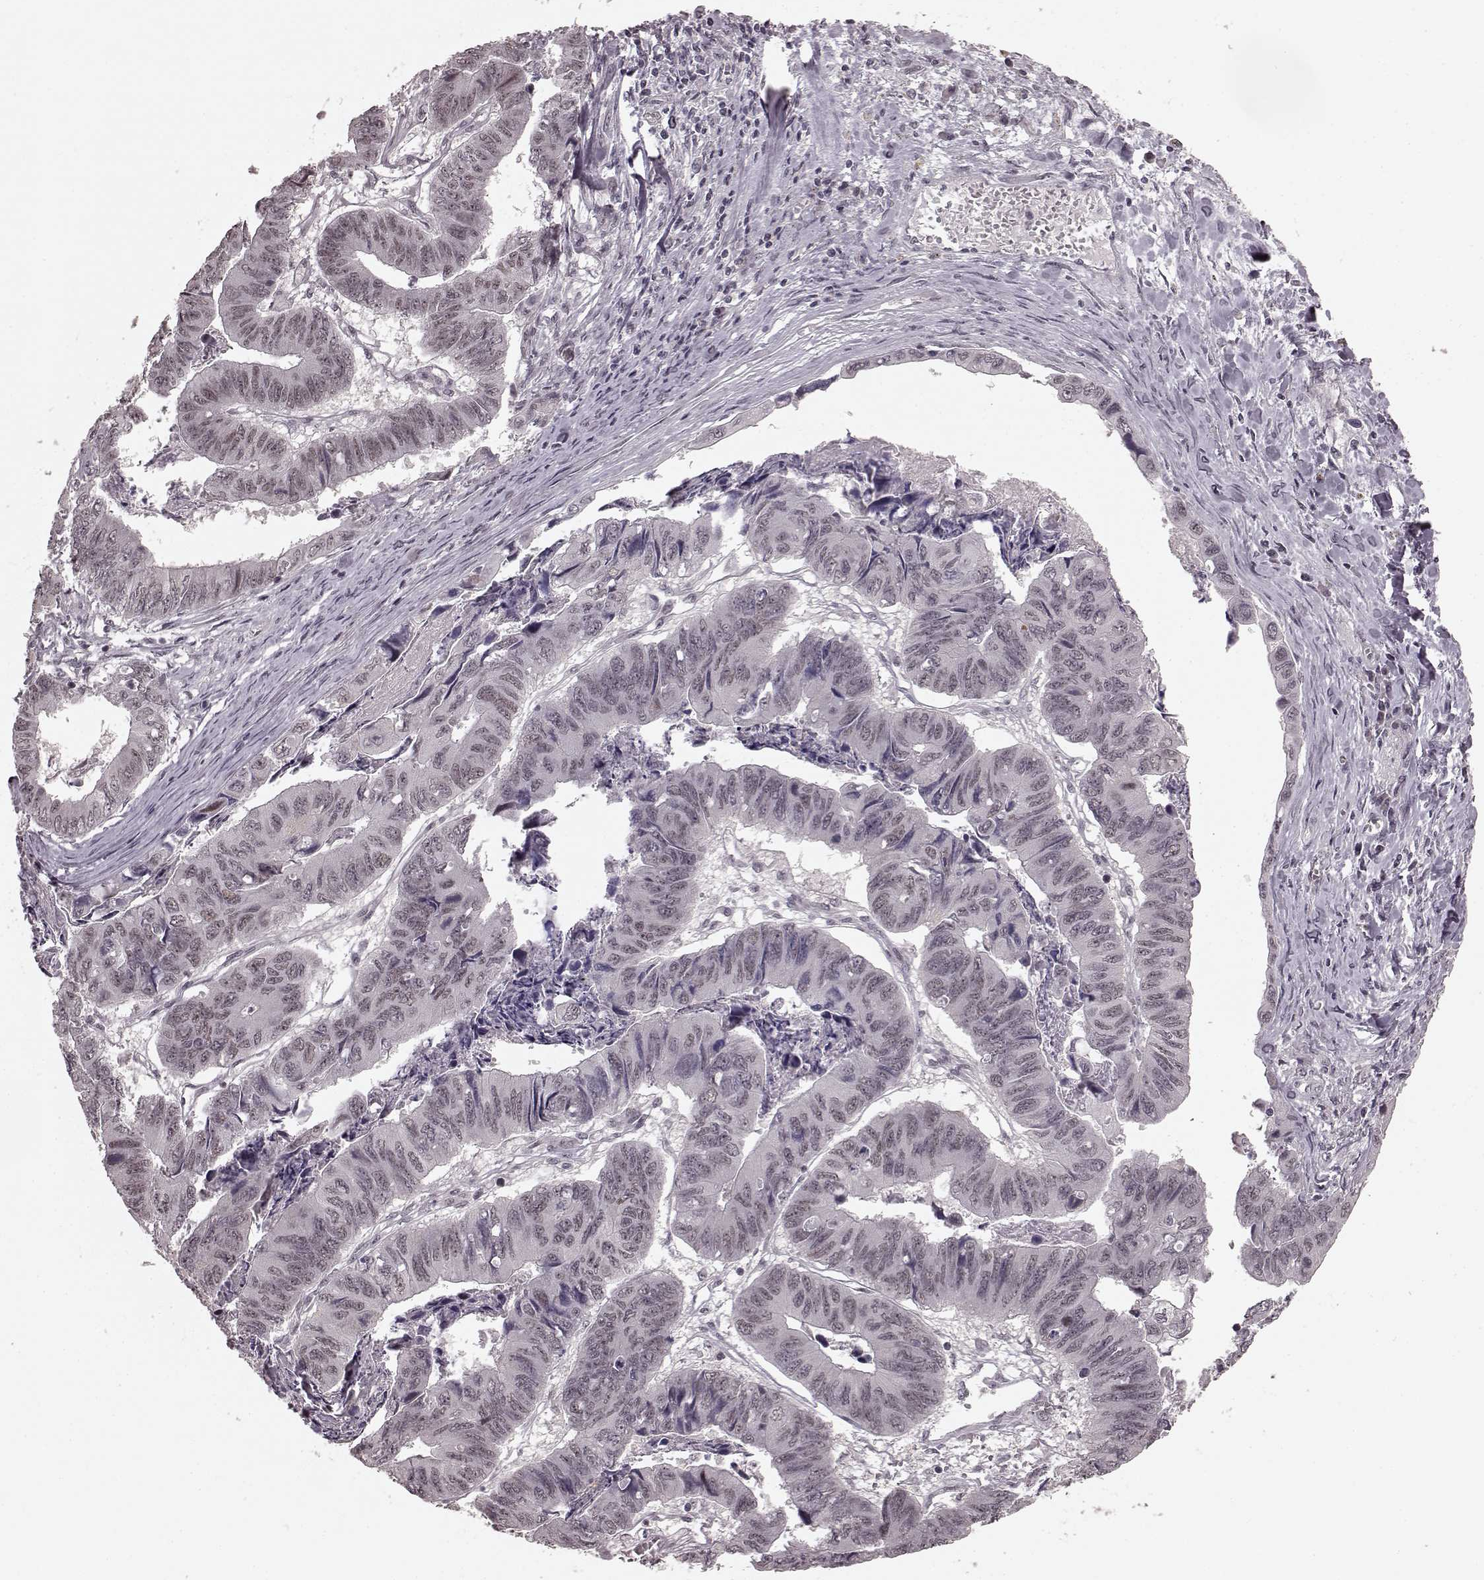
{"staining": {"intensity": "negative", "quantity": "none", "location": "none"}, "tissue": "stomach cancer", "cell_type": "Tumor cells", "image_type": "cancer", "snomed": [{"axis": "morphology", "description": "Adenocarcinoma, NOS"}, {"axis": "topography", "description": "Stomach, lower"}], "caption": "Photomicrograph shows no protein expression in tumor cells of adenocarcinoma (stomach) tissue. (Immunohistochemistry, brightfield microscopy, high magnification).", "gene": "PLCB4", "patient": {"sex": "male", "age": 77}}